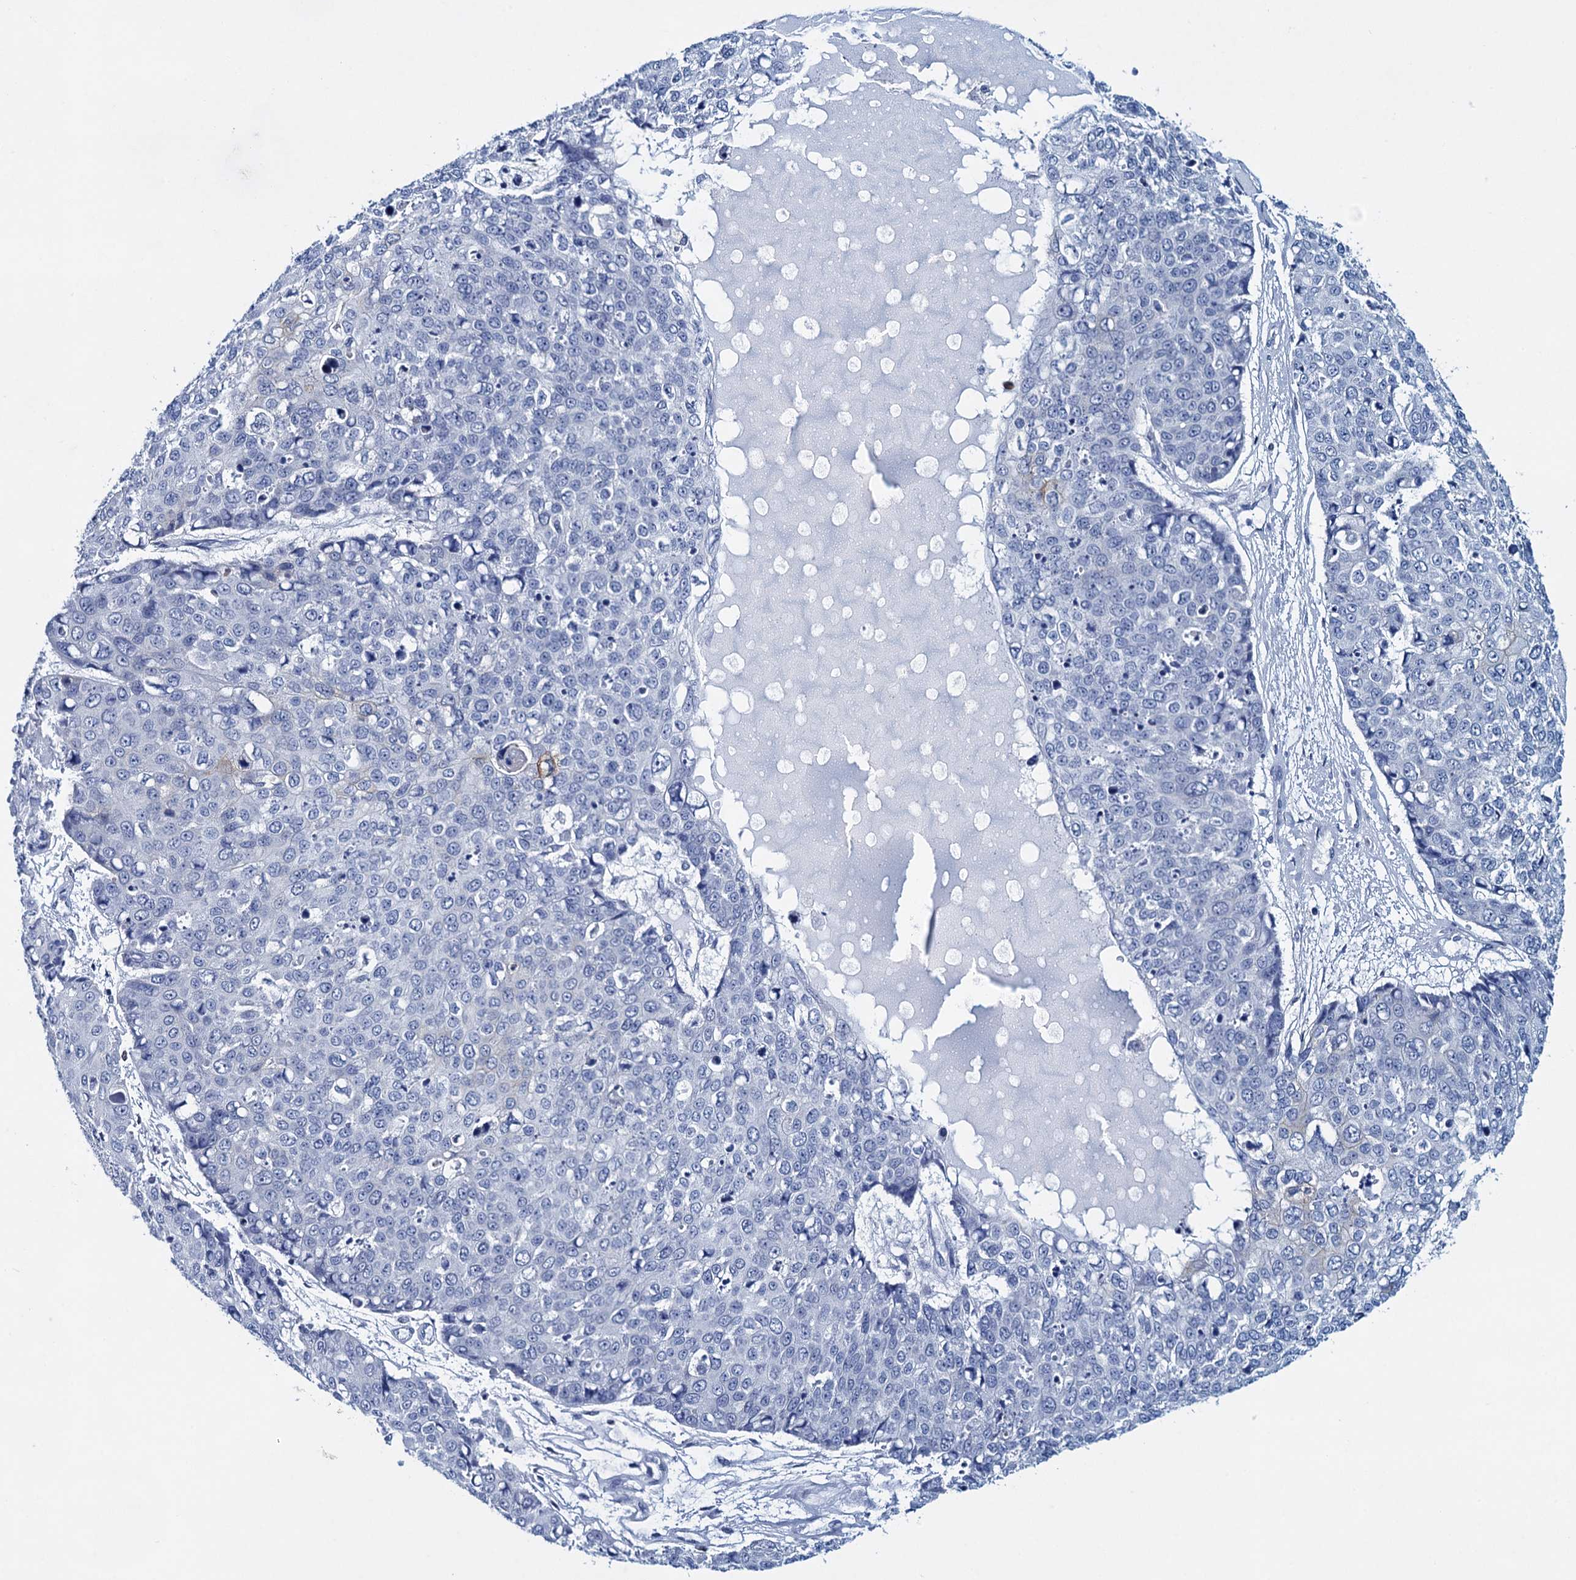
{"staining": {"intensity": "negative", "quantity": "none", "location": "none"}, "tissue": "skin cancer", "cell_type": "Tumor cells", "image_type": "cancer", "snomed": [{"axis": "morphology", "description": "Squamous cell carcinoma, NOS"}, {"axis": "topography", "description": "Skin"}], "caption": "Skin cancer was stained to show a protein in brown. There is no significant staining in tumor cells.", "gene": "RHCG", "patient": {"sex": "female", "age": 44}}